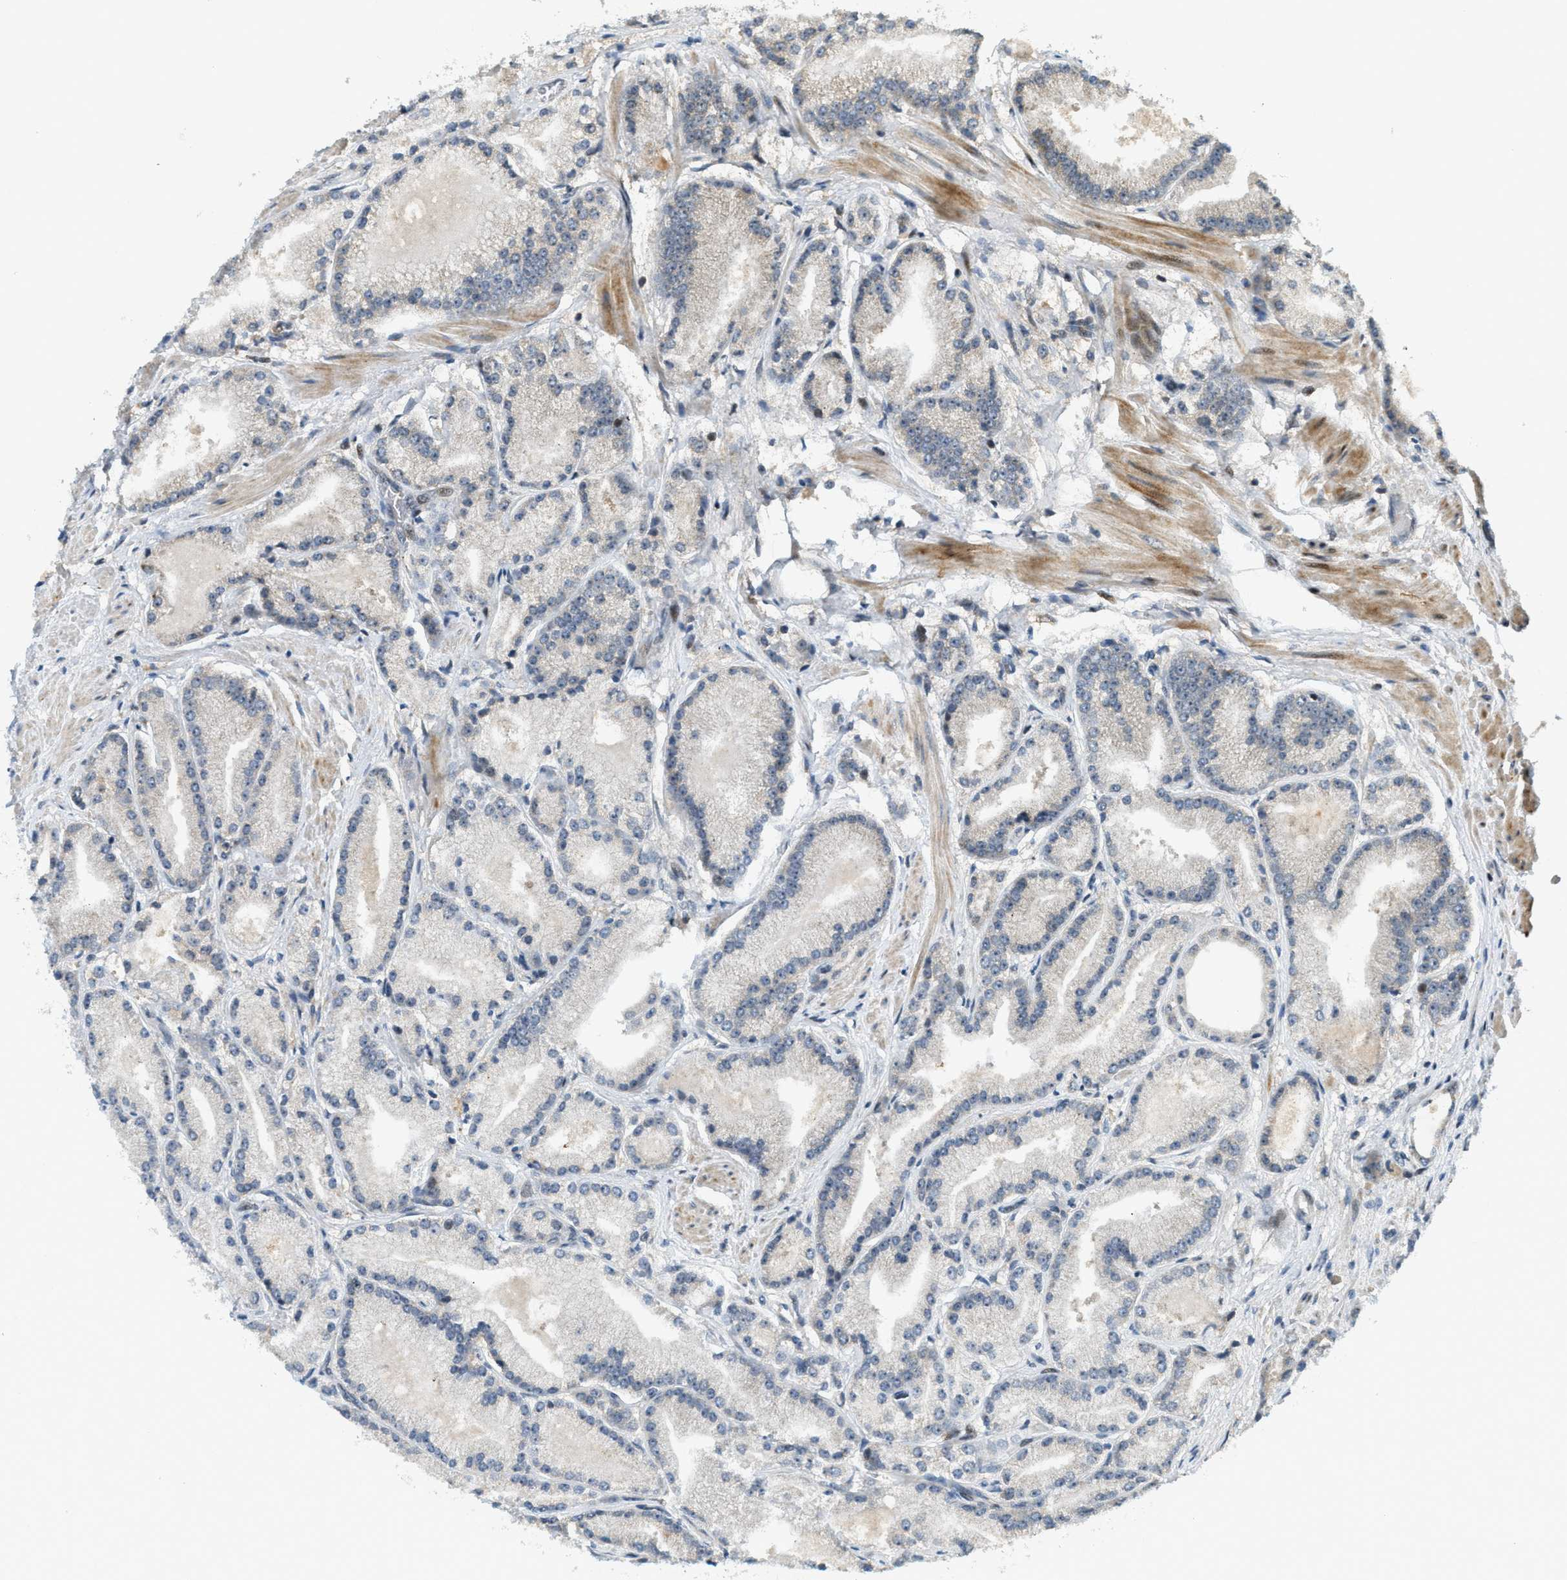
{"staining": {"intensity": "weak", "quantity": ">75%", "location": "nuclear"}, "tissue": "prostate cancer", "cell_type": "Tumor cells", "image_type": "cancer", "snomed": [{"axis": "morphology", "description": "Adenocarcinoma, High grade"}, {"axis": "topography", "description": "Prostate"}], "caption": "Prostate cancer (high-grade adenocarcinoma) stained with immunohistochemistry (IHC) reveals weak nuclear staining in approximately >75% of tumor cells. (DAB IHC, brown staining for protein, blue staining for nuclei).", "gene": "TRAPPC14", "patient": {"sex": "male", "age": 50}}